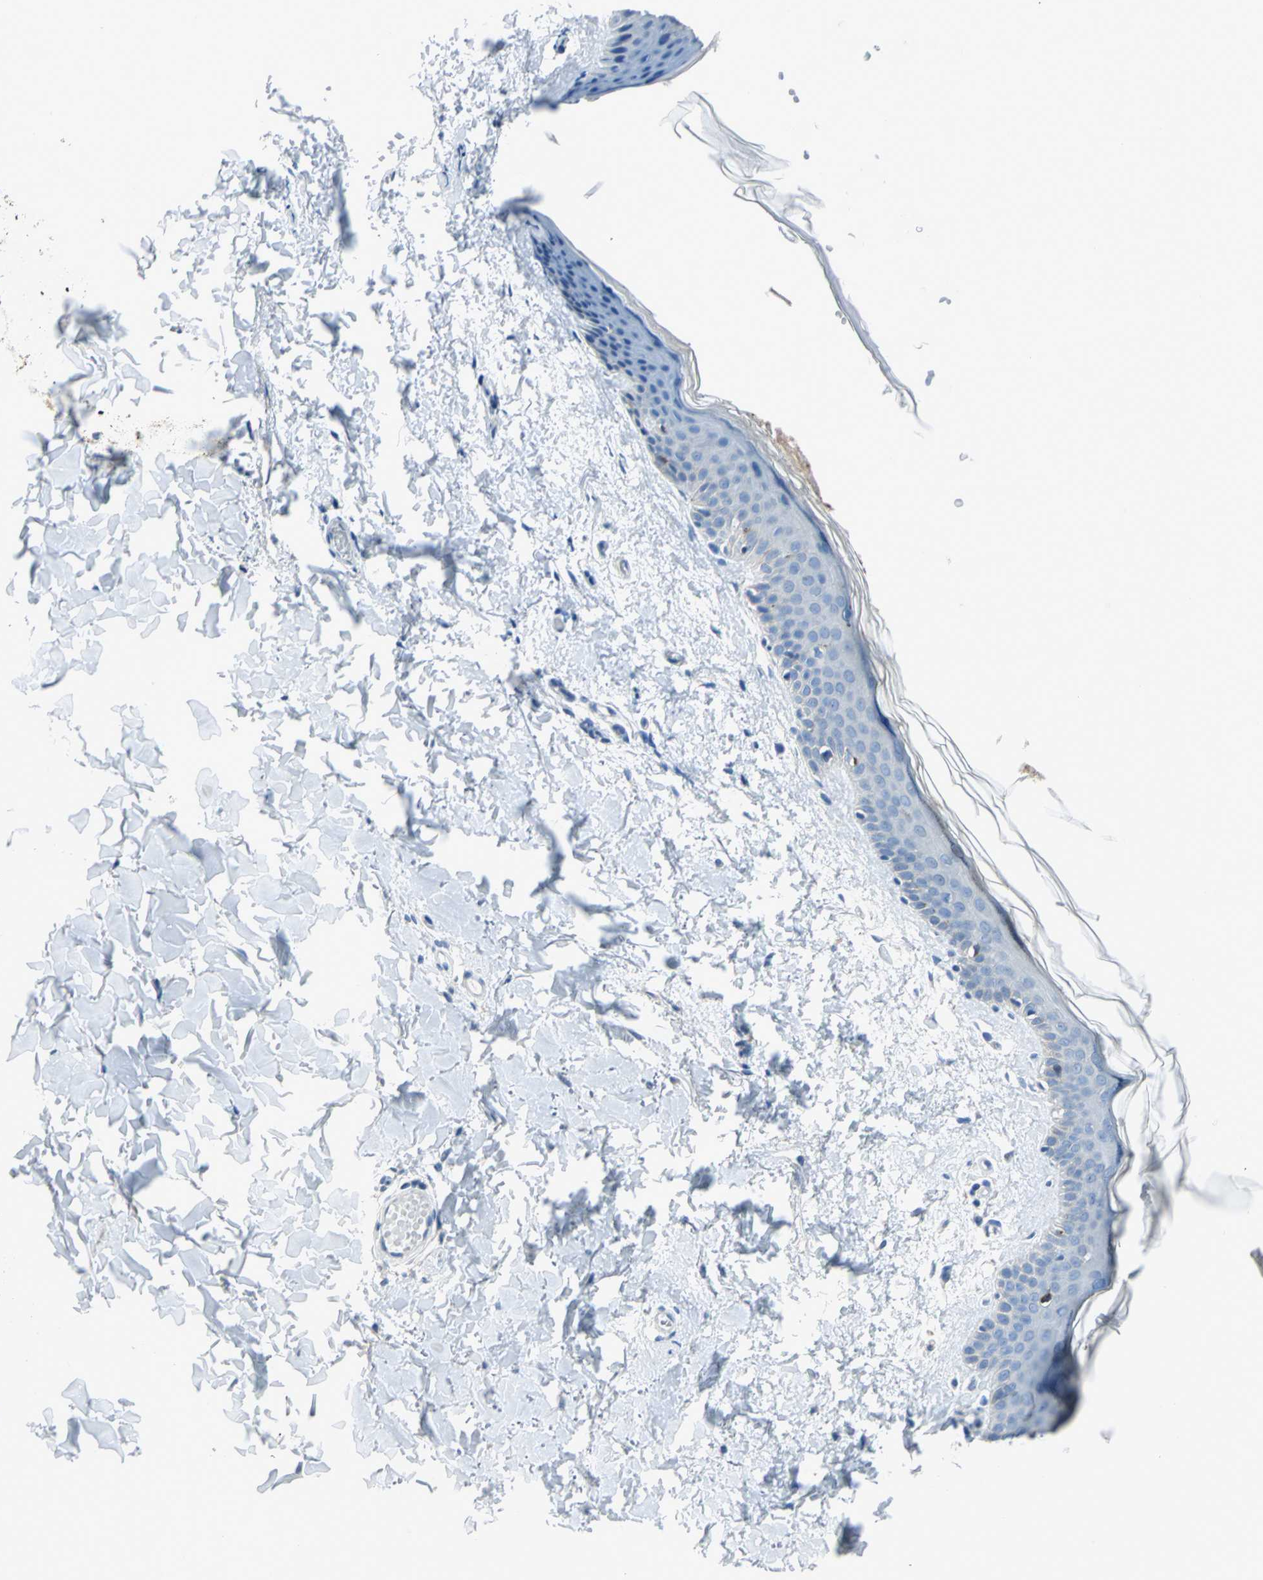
{"staining": {"intensity": "negative", "quantity": "none", "location": "none"}, "tissue": "skin", "cell_type": "Fibroblasts", "image_type": "normal", "snomed": [{"axis": "morphology", "description": "Normal tissue, NOS"}, {"axis": "topography", "description": "Skin"}], "caption": "Immunohistochemistry (IHC) photomicrograph of normal human skin stained for a protein (brown), which shows no staining in fibroblasts. (Immunohistochemistry, brightfield microscopy, high magnification).", "gene": "MUC4", "patient": {"sex": "female", "age": 56}}